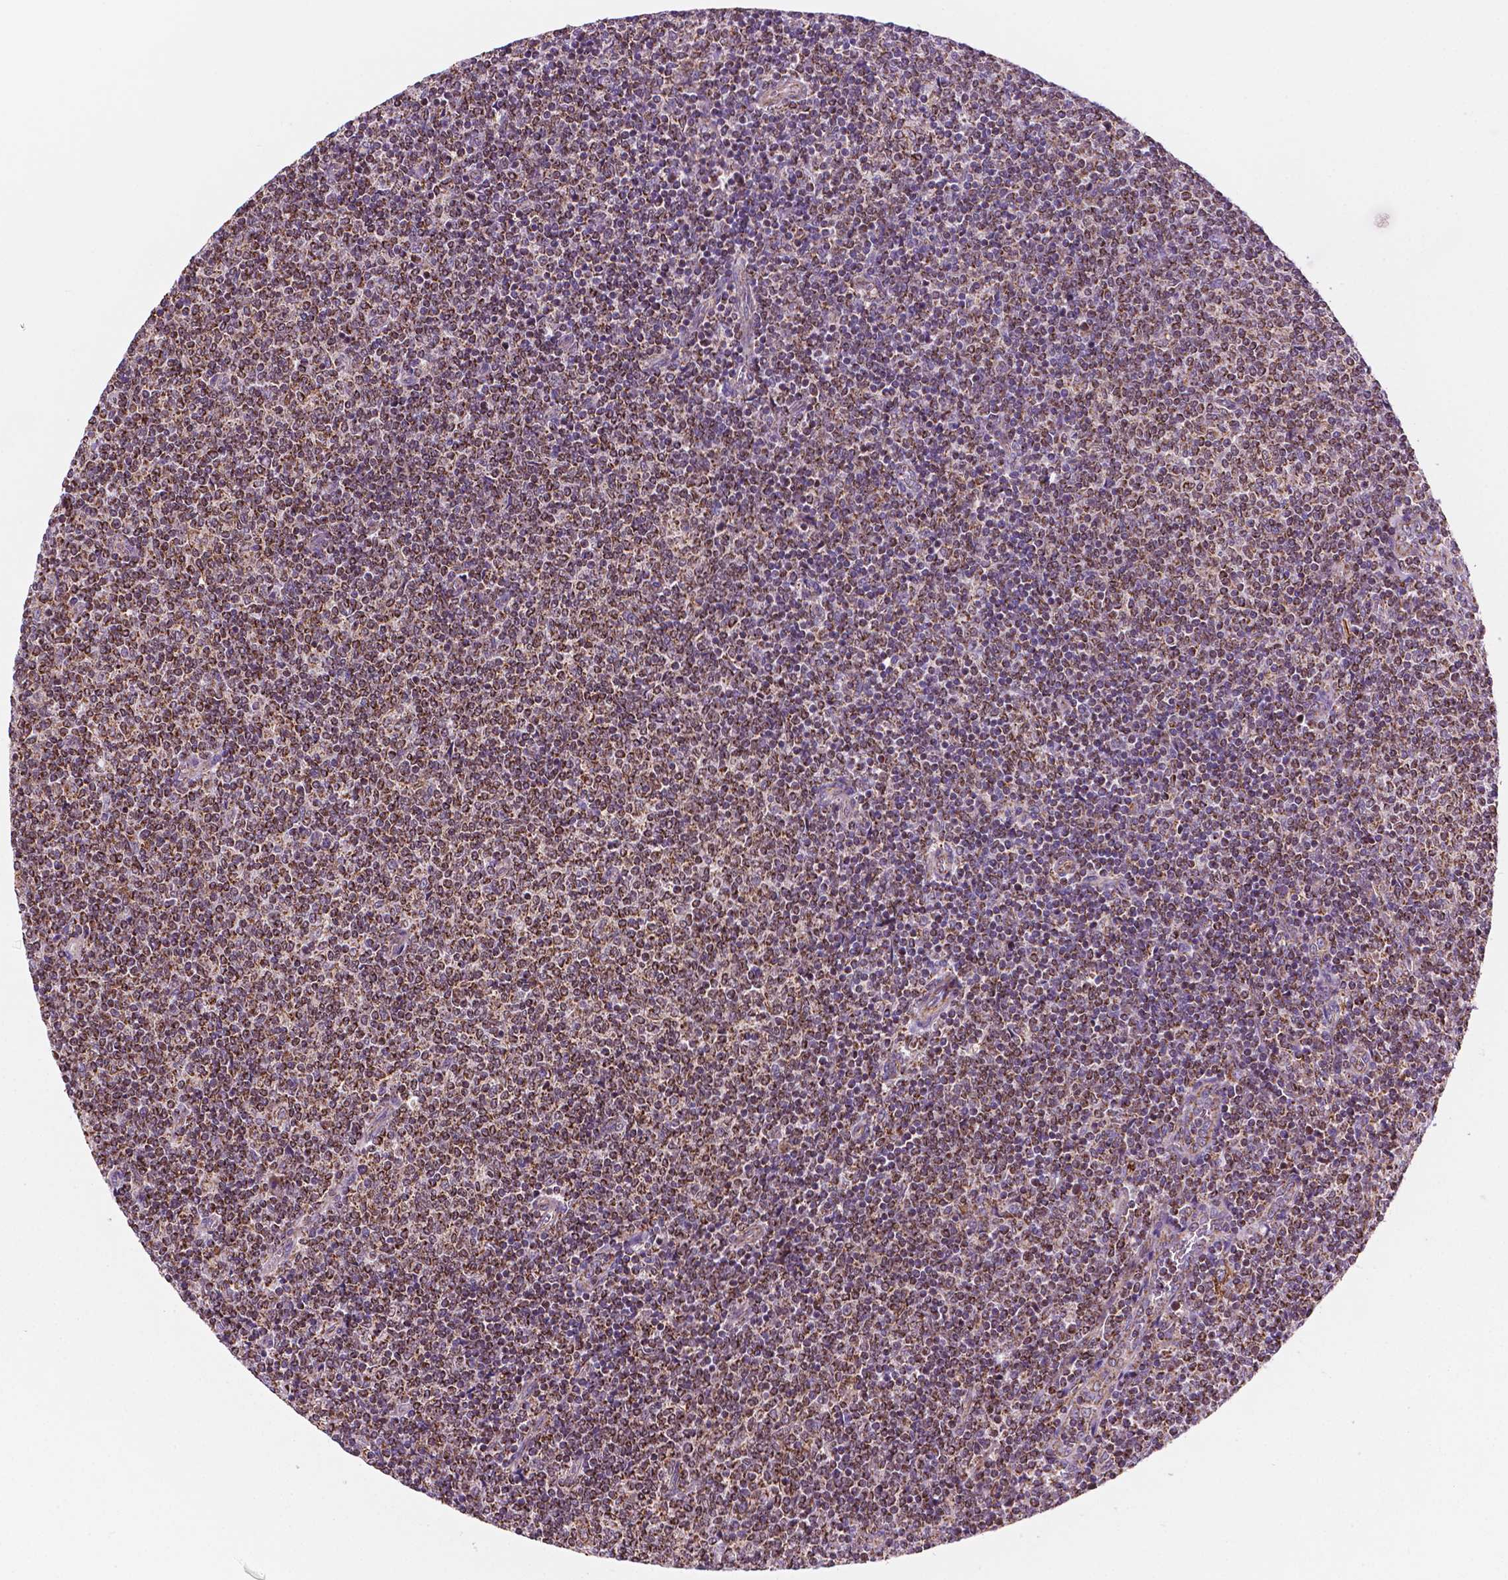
{"staining": {"intensity": "moderate", "quantity": ">75%", "location": "cytoplasmic/membranous"}, "tissue": "lymphoma", "cell_type": "Tumor cells", "image_type": "cancer", "snomed": [{"axis": "morphology", "description": "Malignant lymphoma, non-Hodgkin's type, Low grade"}, {"axis": "topography", "description": "Lymph node"}], "caption": "Protein staining by IHC demonstrates moderate cytoplasmic/membranous staining in approximately >75% of tumor cells in lymphoma.", "gene": "GEMIN4", "patient": {"sex": "male", "age": 52}}